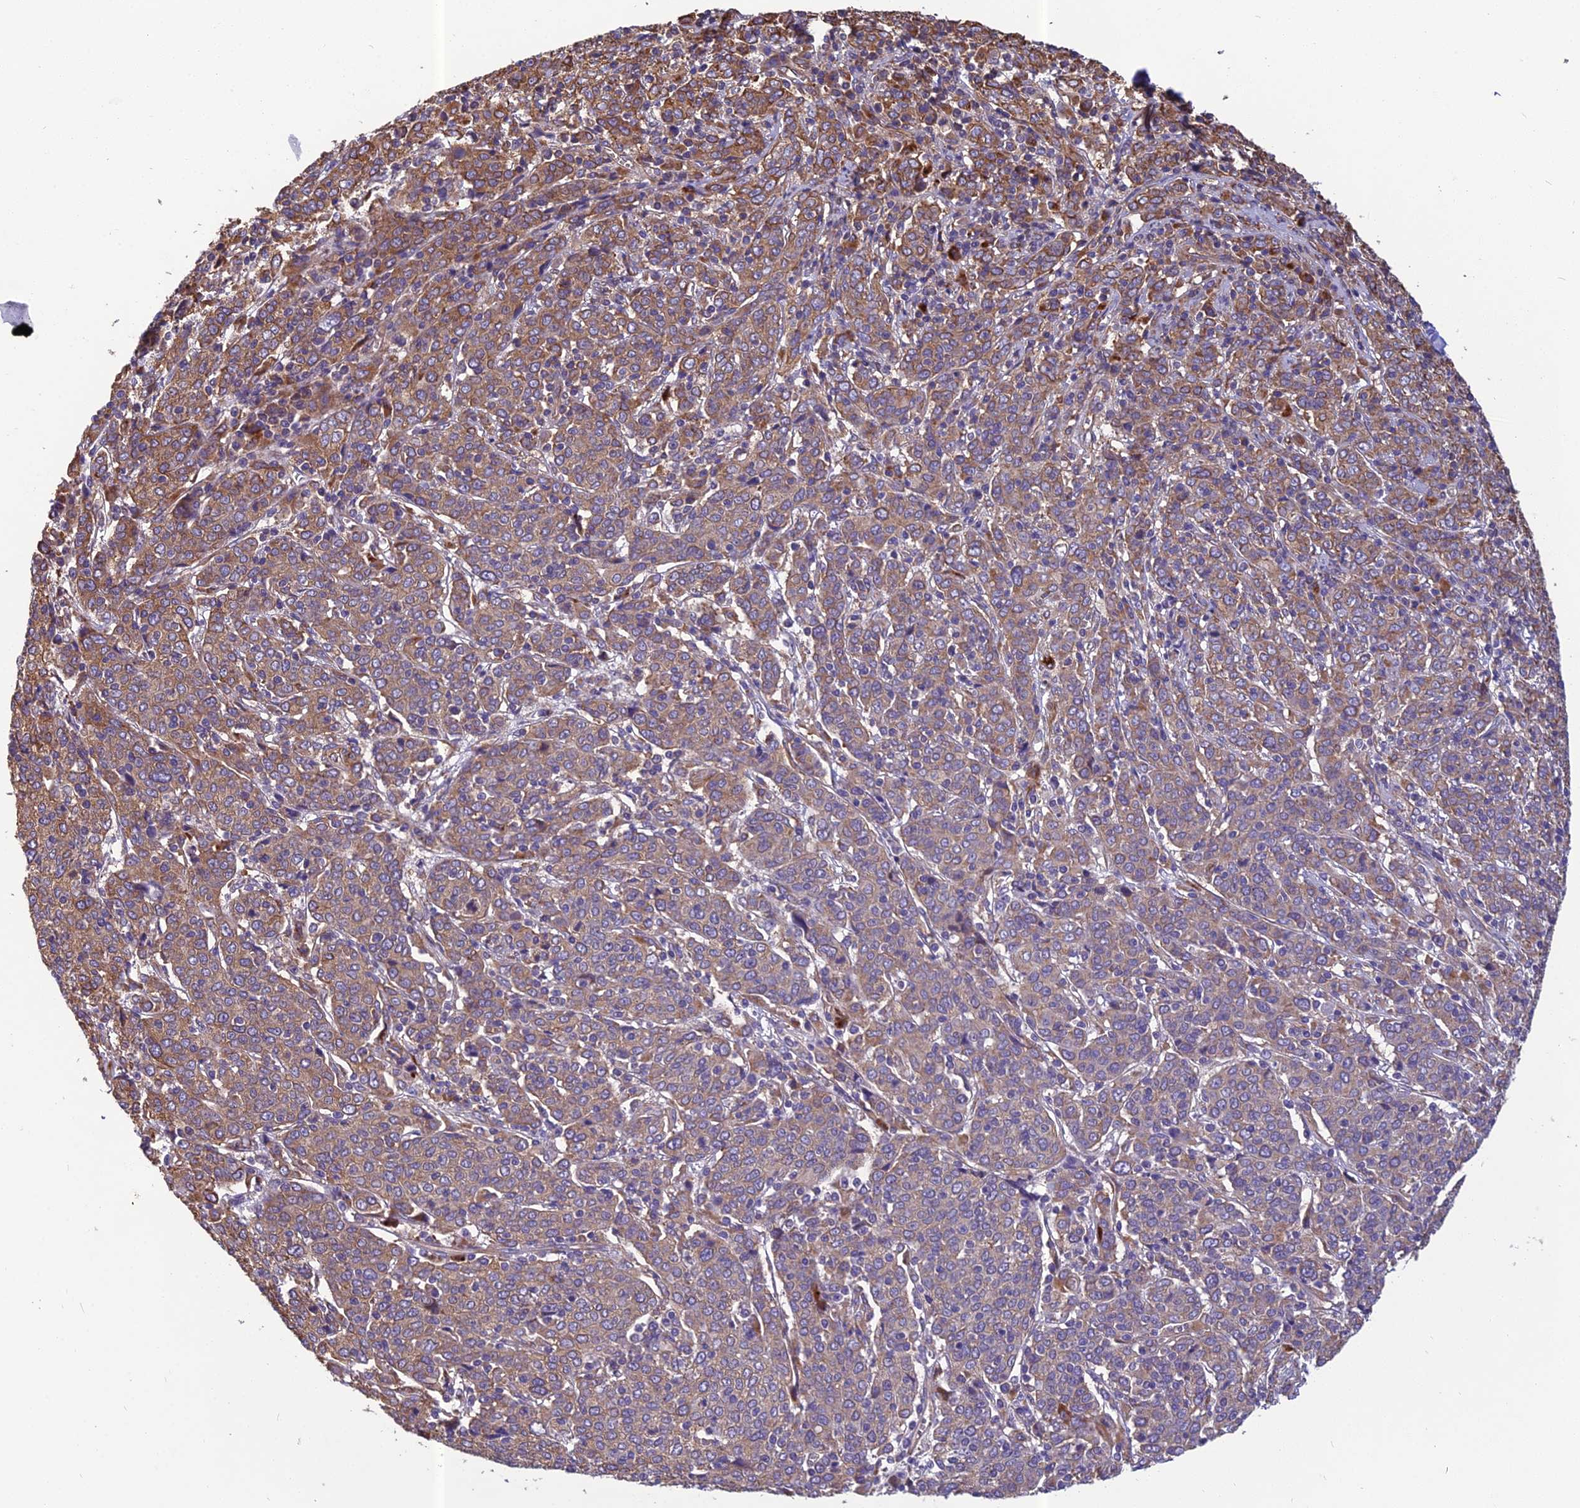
{"staining": {"intensity": "moderate", "quantity": "25%-75%", "location": "cytoplasmic/membranous"}, "tissue": "cervical cancer", "cell_type": "Tumor cells", "image_type": "cancer", "snomed": [{"axis": "morphology", "description": "Squamous cell carcinoma, NOS"}, {"axis": "topography", "description": "Cervix"}], "caption": "This photomicrograph reveals immunohistochemistry (IHC) staining of cervical cancer, with medium moderate cytoplasmic/membranous staining in about 25%-75% of tumor cells.", "gene": "SPDL1", "patient": {"sex": "female", "age": 67}}